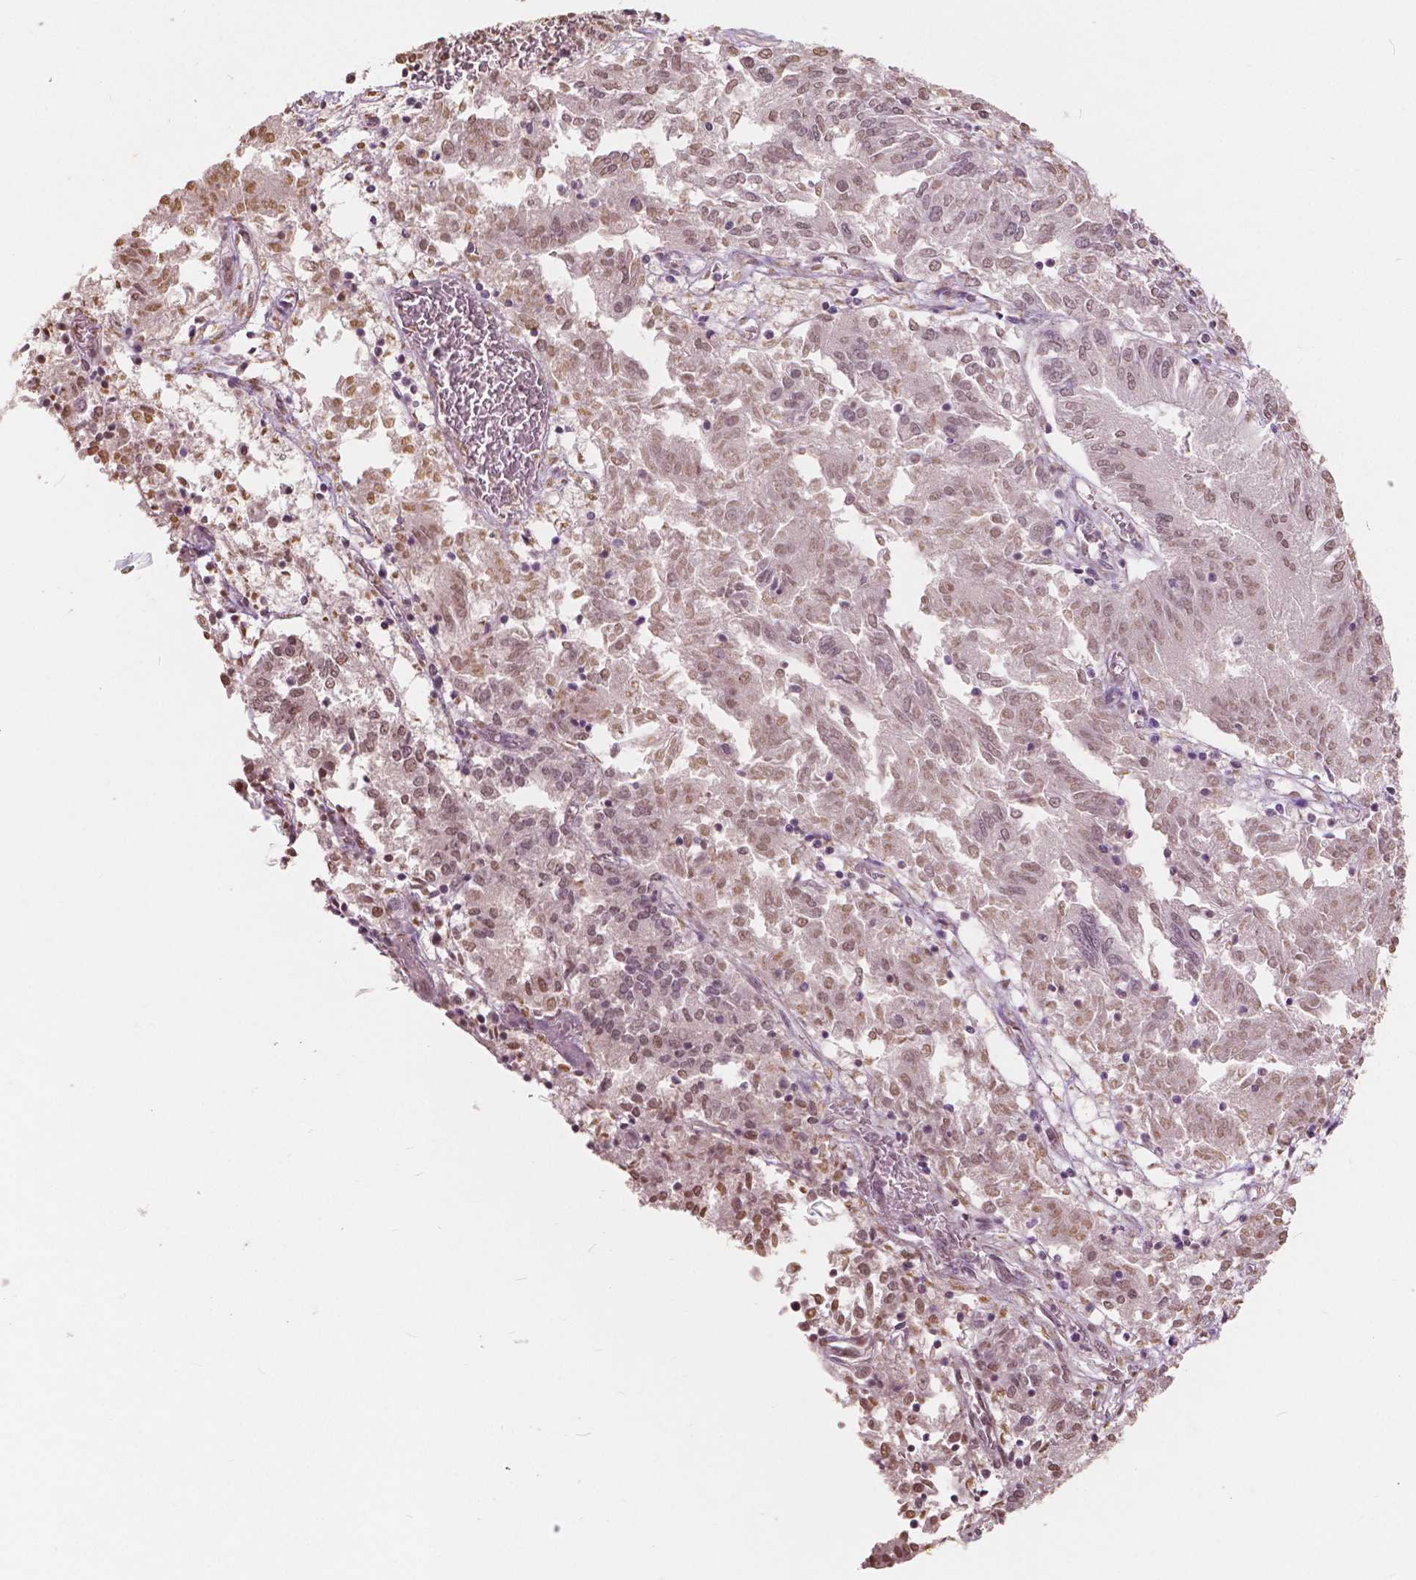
{"staining": {"intensity": "moderate", "quantity": ">75%", "location": "nuclear"}, "tissue": "endometrial cancer", "cell_type": "Tumor cells", "image_type": "cancer", "snomed": [{"axis": "morphology", "description": "Adenocarcinoma, NOS"}, {"axis": "topography", "description": "Endometrium"}], "caption": "This is an image of immunohistochemistry (IHC) staining of adenocarcinoma (endometrial), which shows moderate expression in the nuclear of tumor cells.", "gene": "HOXA10", "patient": {"sex": "female", "age": 54}}